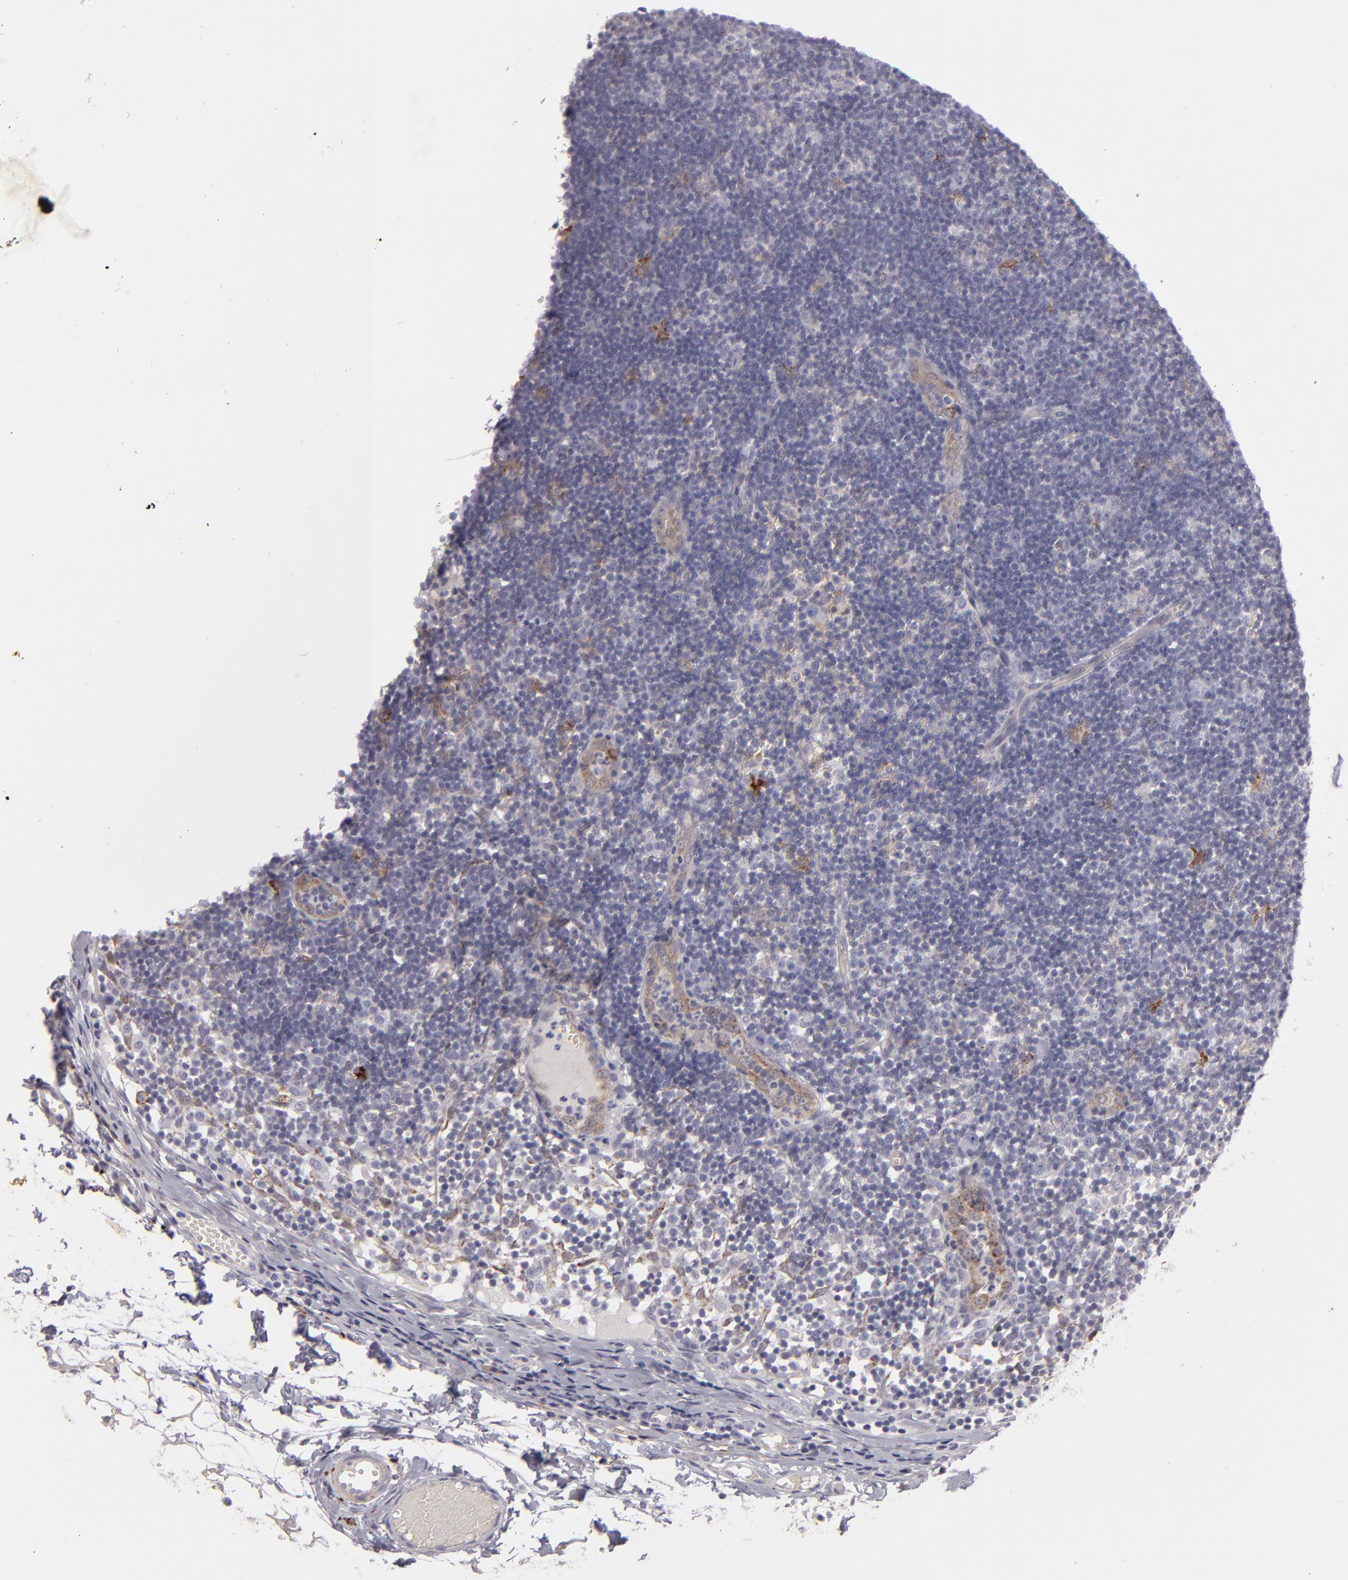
{"staining": {"intensity": "negative", "quantity": "none", "location": "none"}, "tissue": "lymph node", "cell_type": "Germinal center cells", "image_type": "normal", "snomed": [{"axis": "morphology", "description": "Normal tissue, NOS"}, {"axis": "morphology", "description": "Inflammation, NOS"}, {"axis": "topography", "description": "Lymph node"}, {"axis": "topography", "description": "Salivary gland"}], "caption": "Immunohistochemistry image of unremarkable lymph node: lymph node stained with DAB shows no significant protein expression in germinal center cells.", "gene": "ALCAM", "patient": {"sex": "male", "age": 3}}